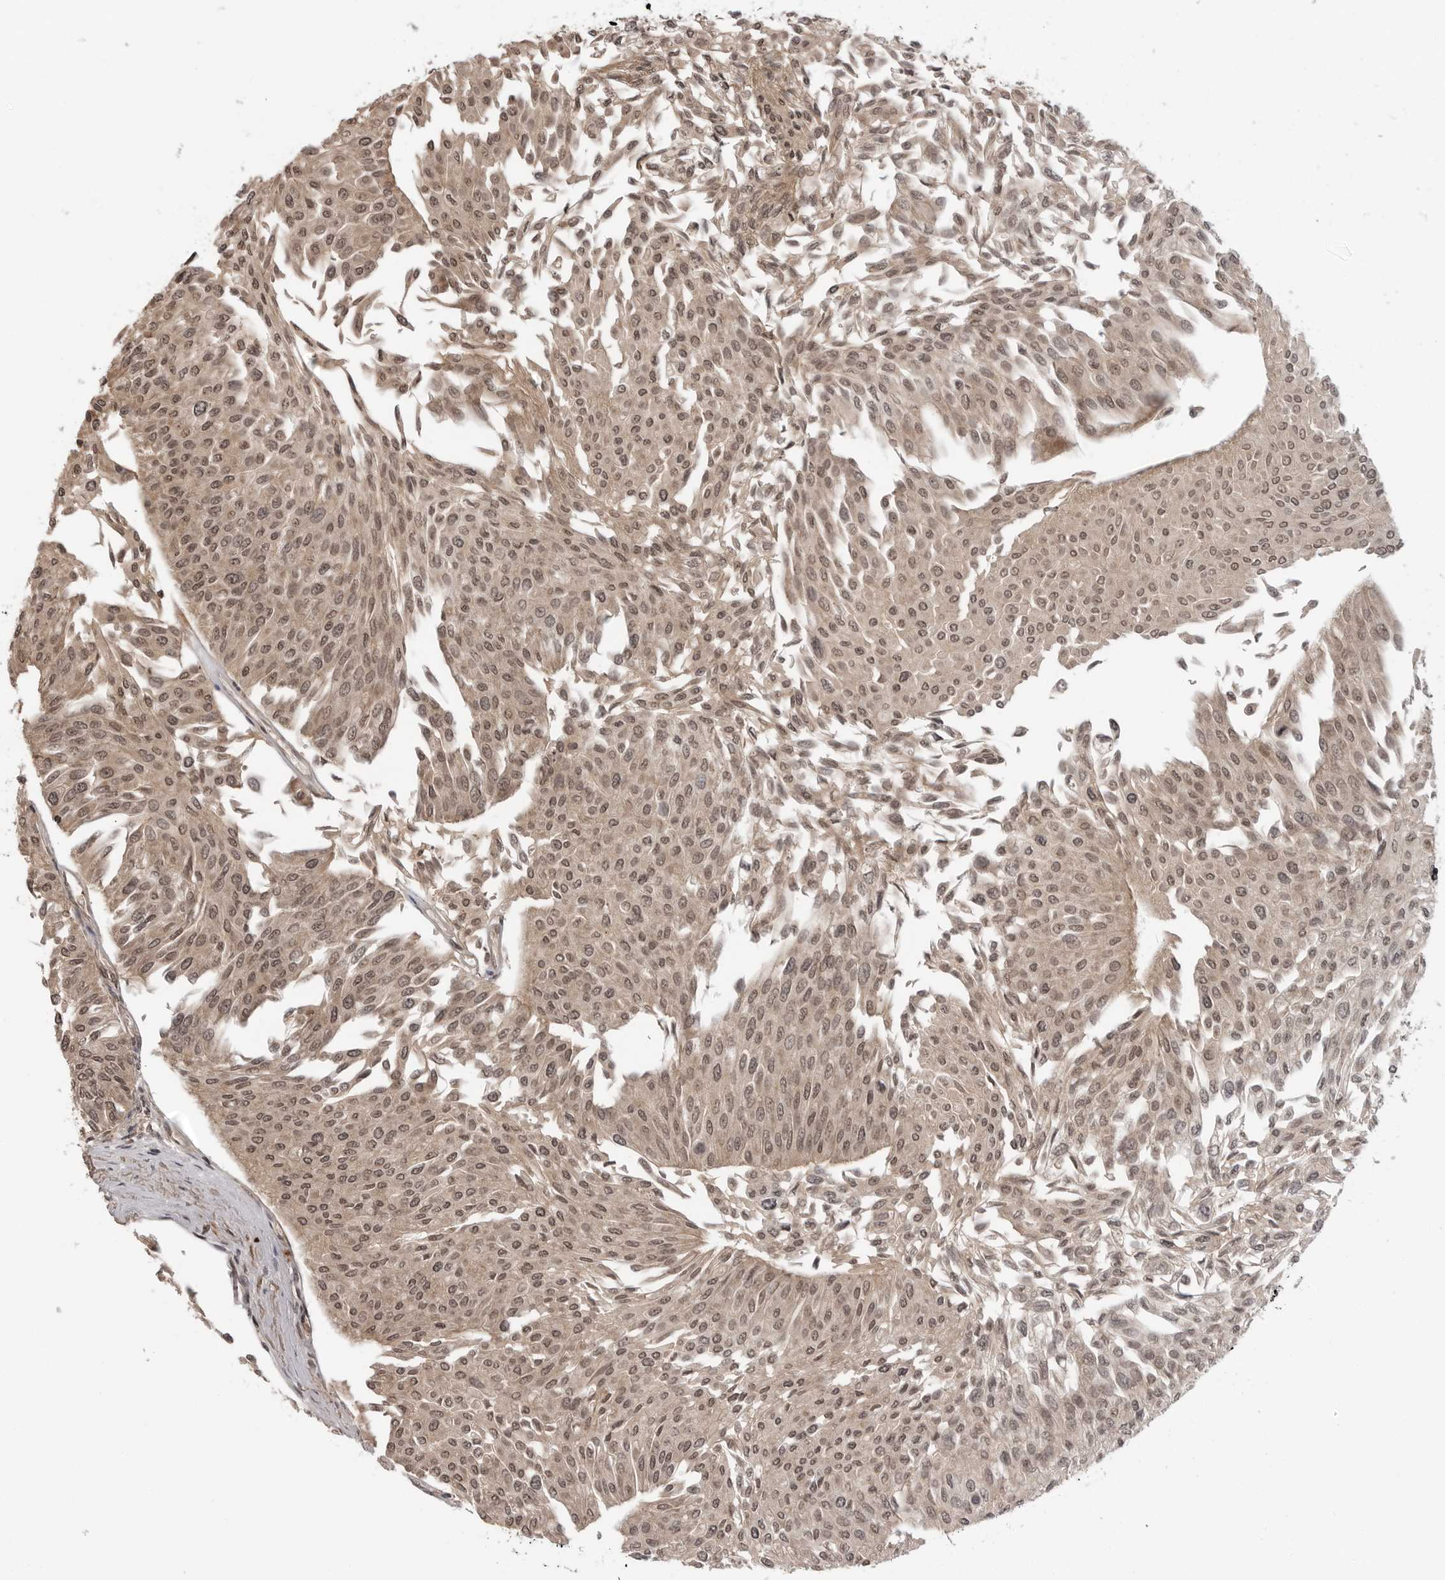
{"staining": {"intensity": "moderate", "quantity": ">75%", "location": "cytoplasmic/membranous,nuclear"}, "tissue": "urothelial cancer", "cell_type": "Tumor cells", "image_type": "cancer", "snomed": [{"axis": "morphology", "description": "Urothelial carcinoma, Low grade"}, {"axis": "topography", "description": "Urinary bladder"}], "caption": "Brown immunohistochemical staining in human low-grade urothelial carcinoma demonstrates moderate cytoplasmic/membranous and nuclear expression in about >75% of tumor cells.", "gene": "IL24", "patient": {"sex": "male", "age": 67}}